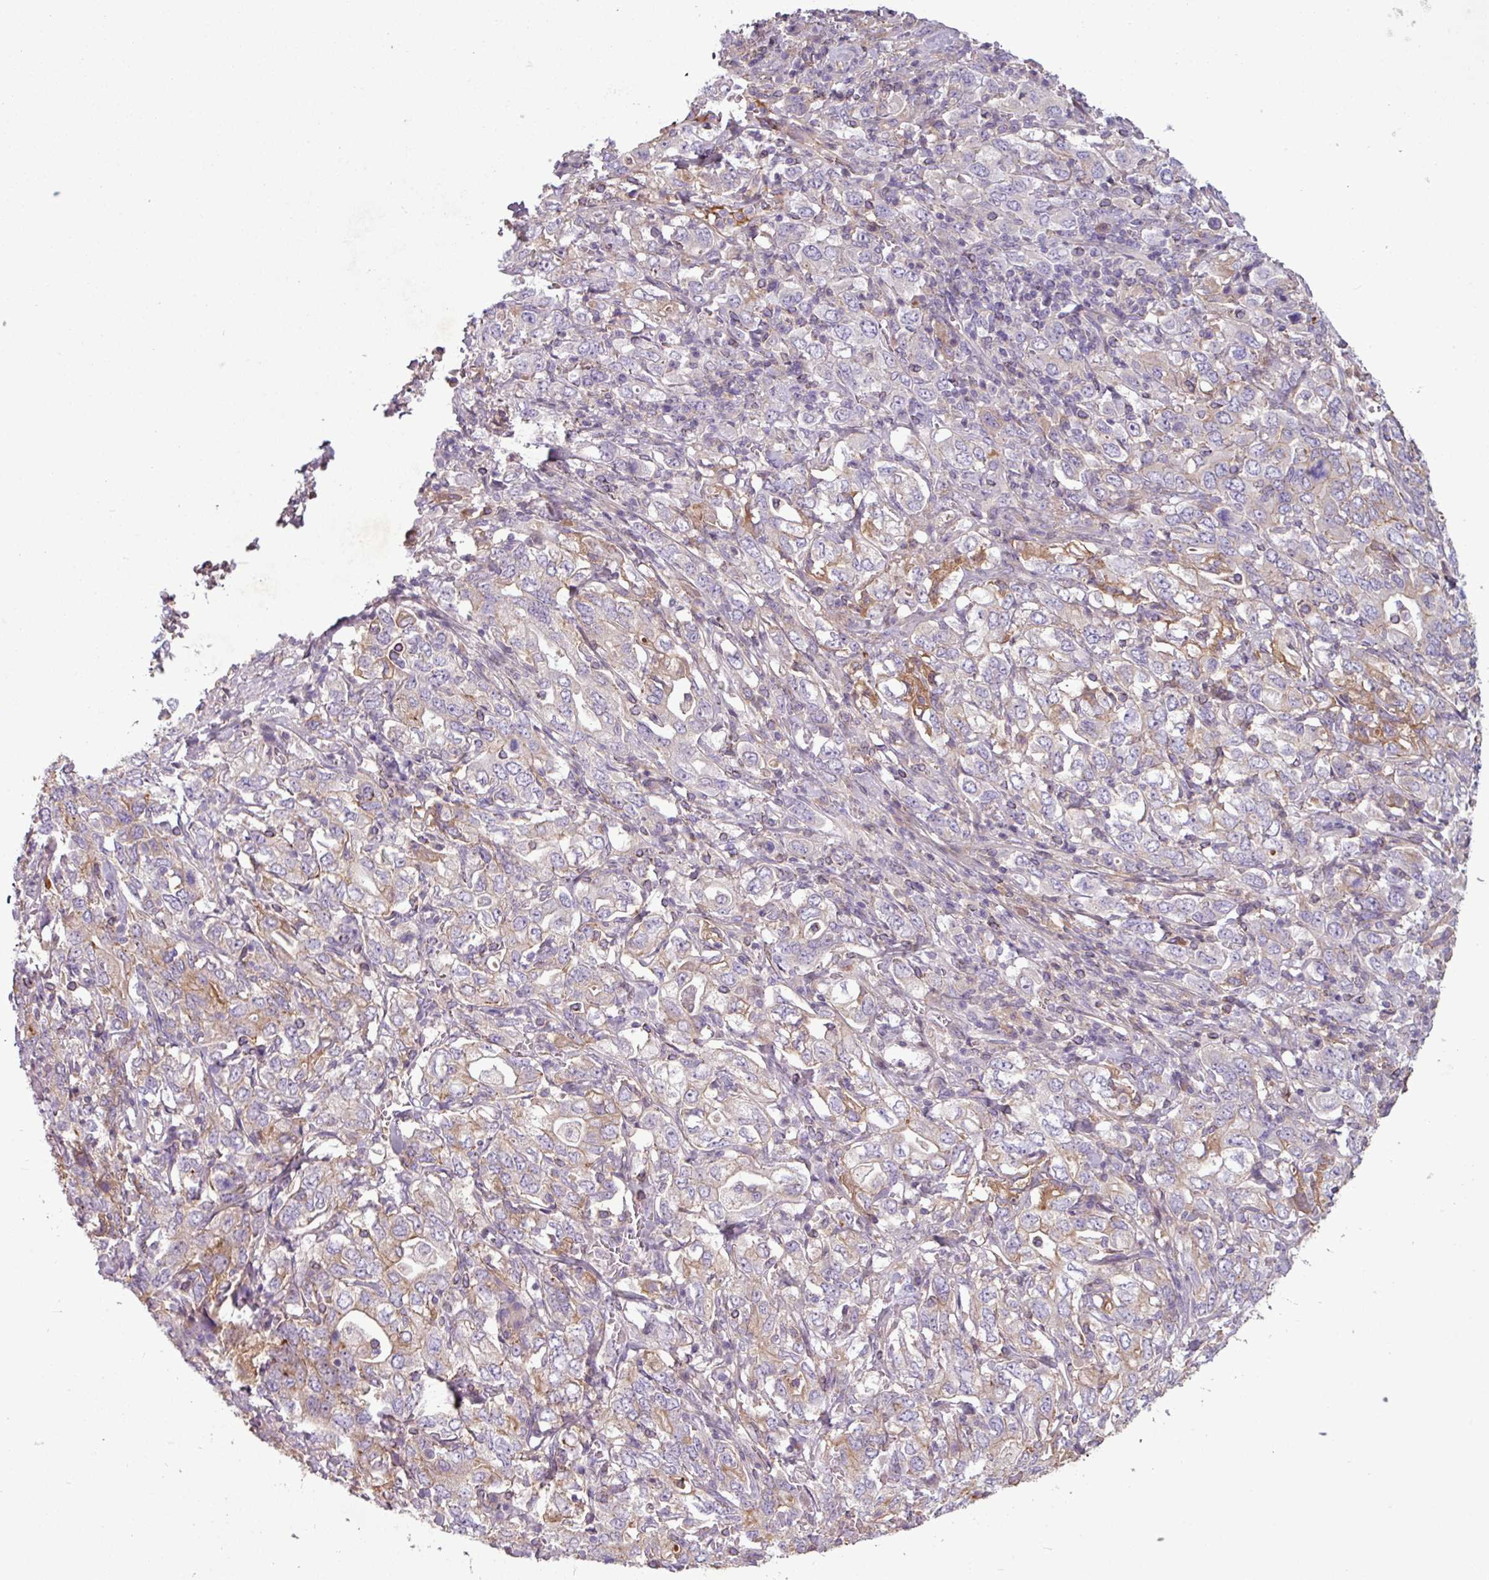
{"staining": {"intensity": "weak", "quantity": "<25%", "location": "cytoplasmic/membranous"}, "tissue": "stomach cancer", "cell_type": "Tumor cells", "image_type": "cancer", "snomed": [{"axis": "morphology", "description": "Adenocarcinoma, NOS"}, {"axis": "topography", "description": "Stomach, upper"}, {"axis": "topography", "description": "Stomach"}], "caption": "This is an immunohistochemistry (IHC) histopathology image of human stomach adenocarcinoma. There is no staining in tumor cells.", "gene": "C4B", "patient": {"sex": "male", "age": 62}}